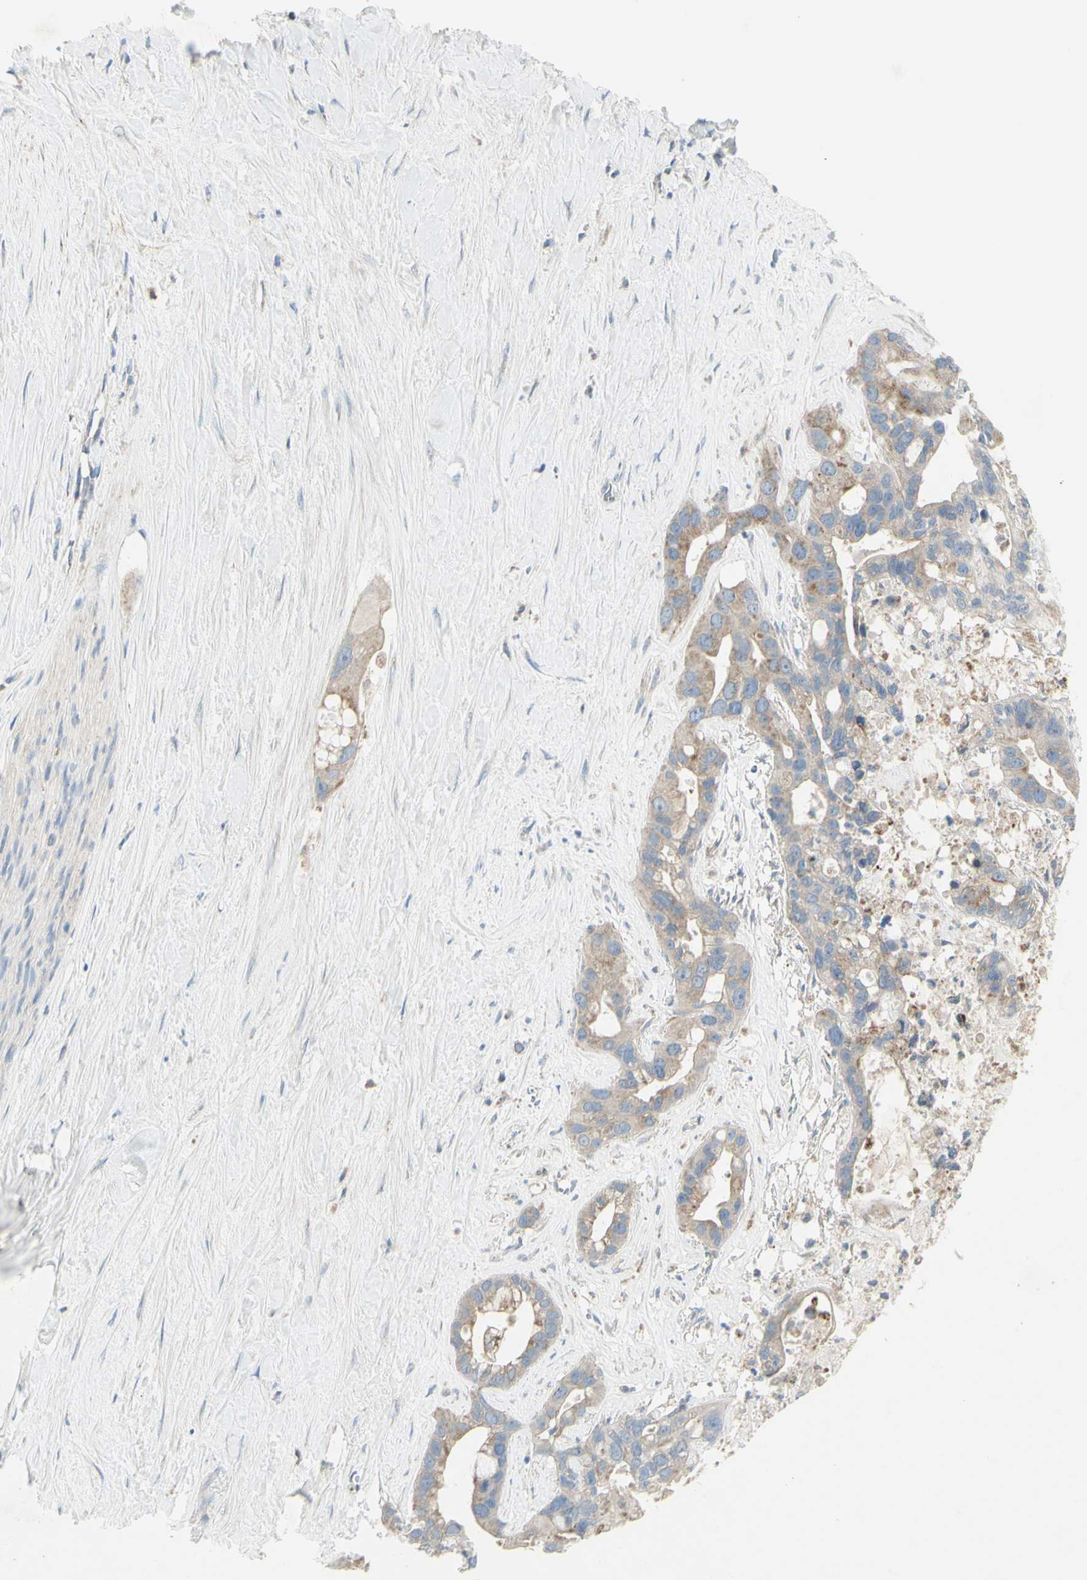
{"staining": {"intensity": "weak", "quantity": "<25%", "location": "cytoplasmic/membranous"}, "tissue": "liver cancer", "cell_type": "Tumor cells", "image_type": "cancer", "snomed": [{"axis": "morphology", "description": "Cholangiocarcinoma"}, {"axis": "topography", "description": "Liver"}], "caption": "The immunohistochemistry image has no significant positivity in tumor cells of liver cancer tissue.", "gene": "CNTNAP1", "patient": {"sex": "female", "age": 65}}